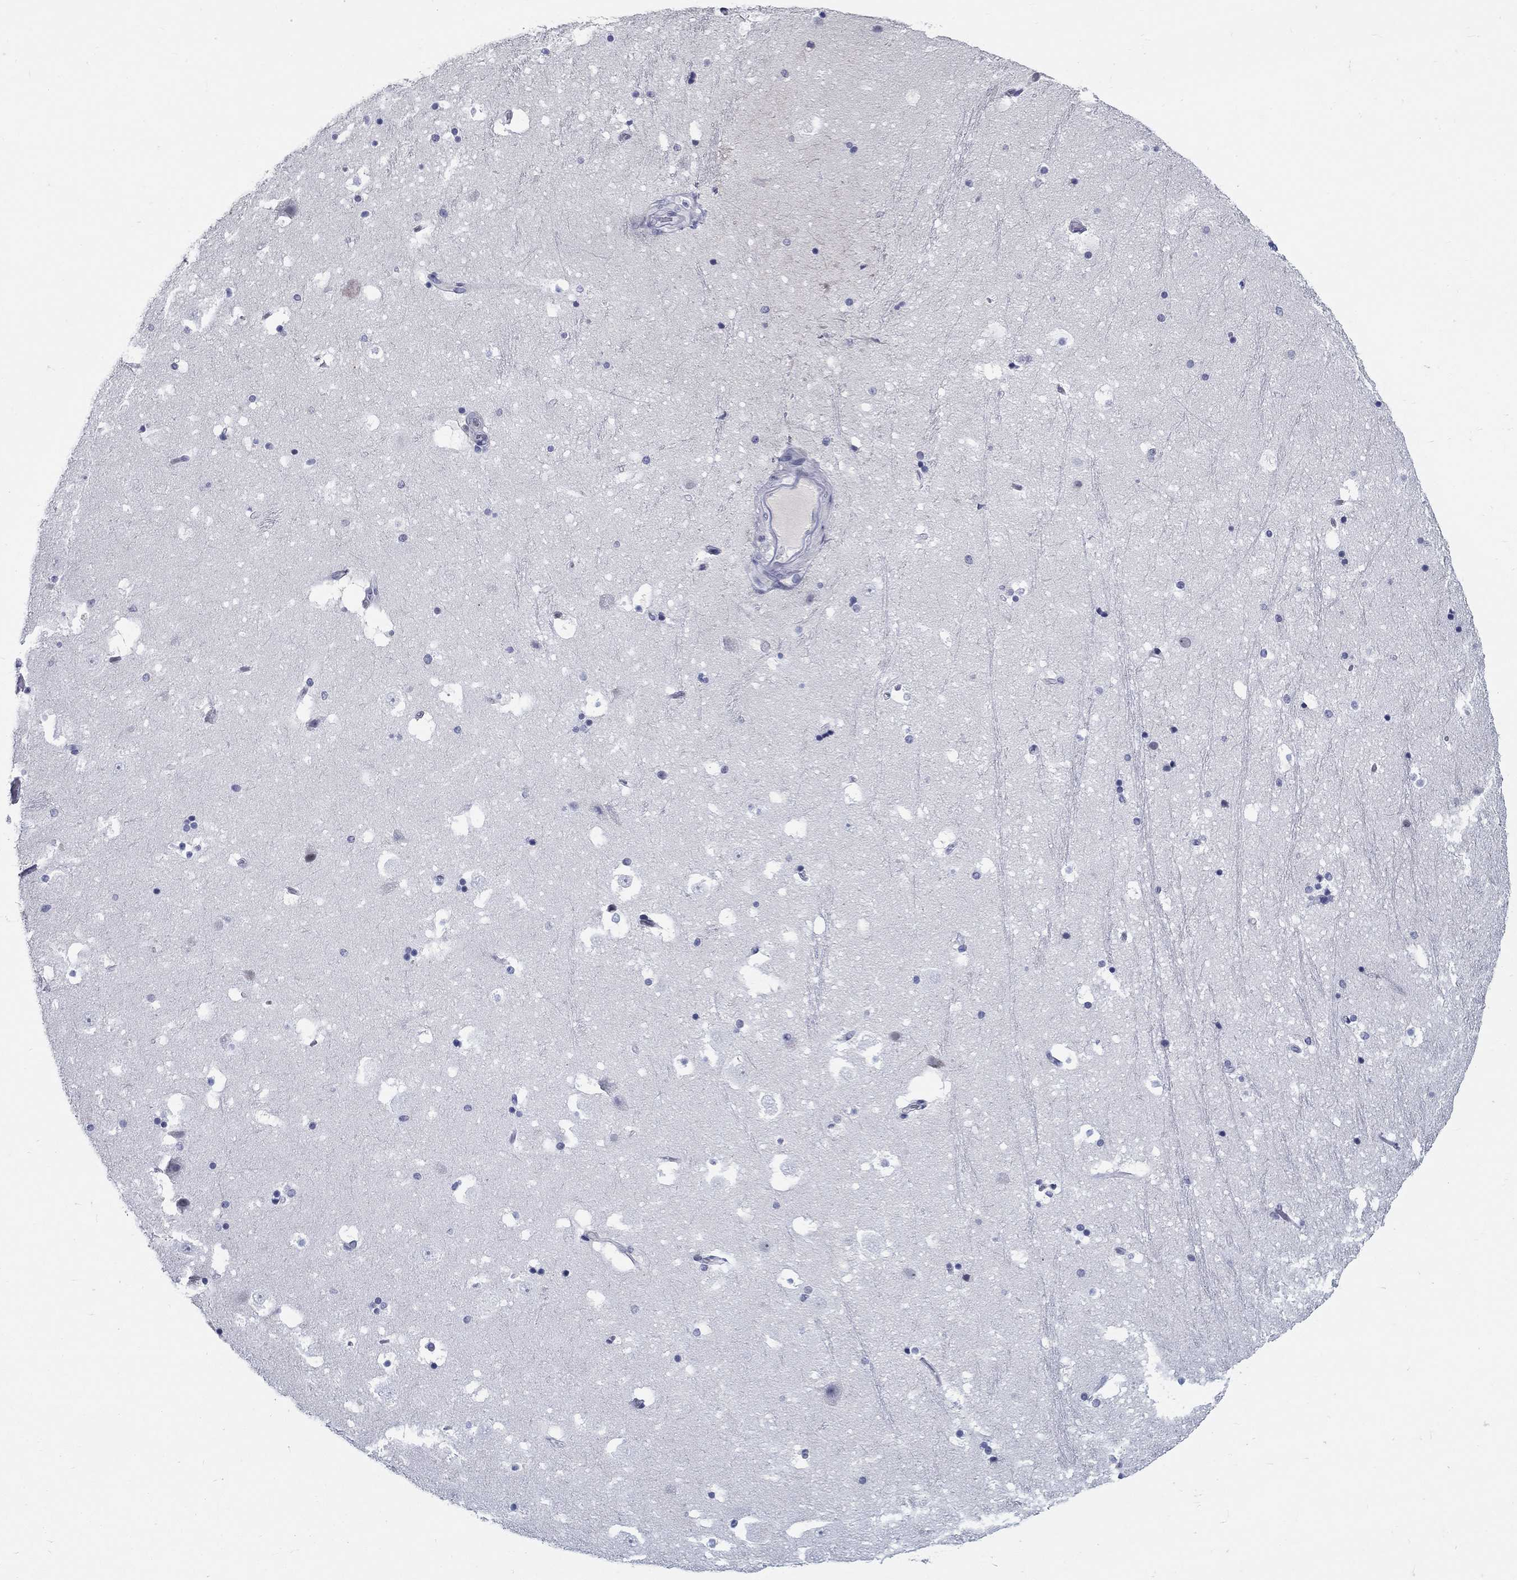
{"staining": {"intensity": "negative", "quantity": "none", "location": "none"}, "tissue": "hippocampus", "cell_type": "Glial cells", "image_type": "normal", "snomed": [{"axis": "morphology", "description": "Normal tissue, NOS"}, {"axis": "topography", "description": "Hippocampus"}], "caption": "There is no significant staining in glial cells of hippocampus. (Immunohistochemistry (ihc), brightfield microscopy, high magnification).", "gene": "C4orf19", "patient": {"sex": "male", "age": 51}}